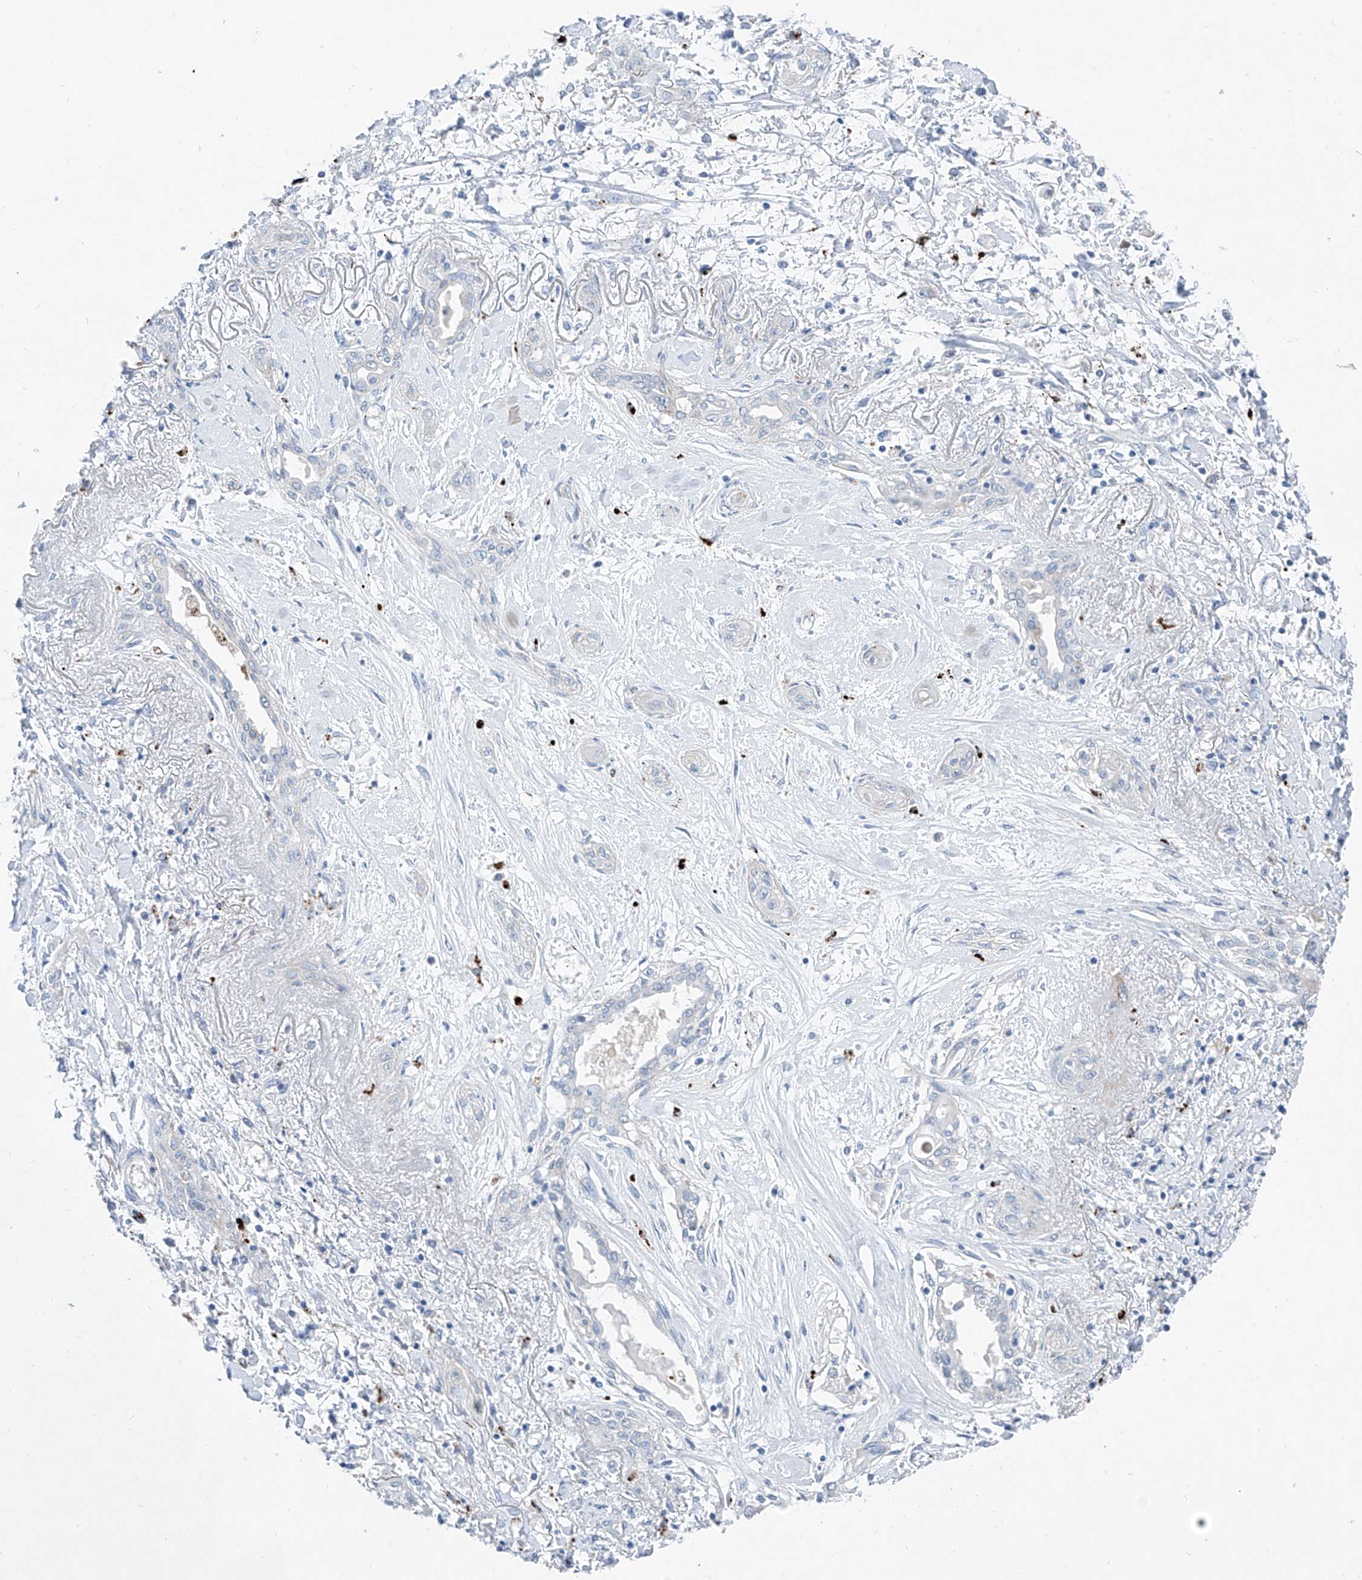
{"staining": {"intensity": "negative", "quantity": "none", "location": "none"}, "tissue": "lung cancer", "cell_type": "Tumor cells", "image_type": "cancer", "snomed": [{"axis": "morphology", "description": "Squamous cell carcinoma, NOS"}, {"axis": "topography", "description": "Lung"}], "caption": "Protein analysis of lung squamous cell carcinoma reveals no significant positivity in tumor cells.", "gene": "GPR137C", "patient": {"sex": "female", "age": 47}}